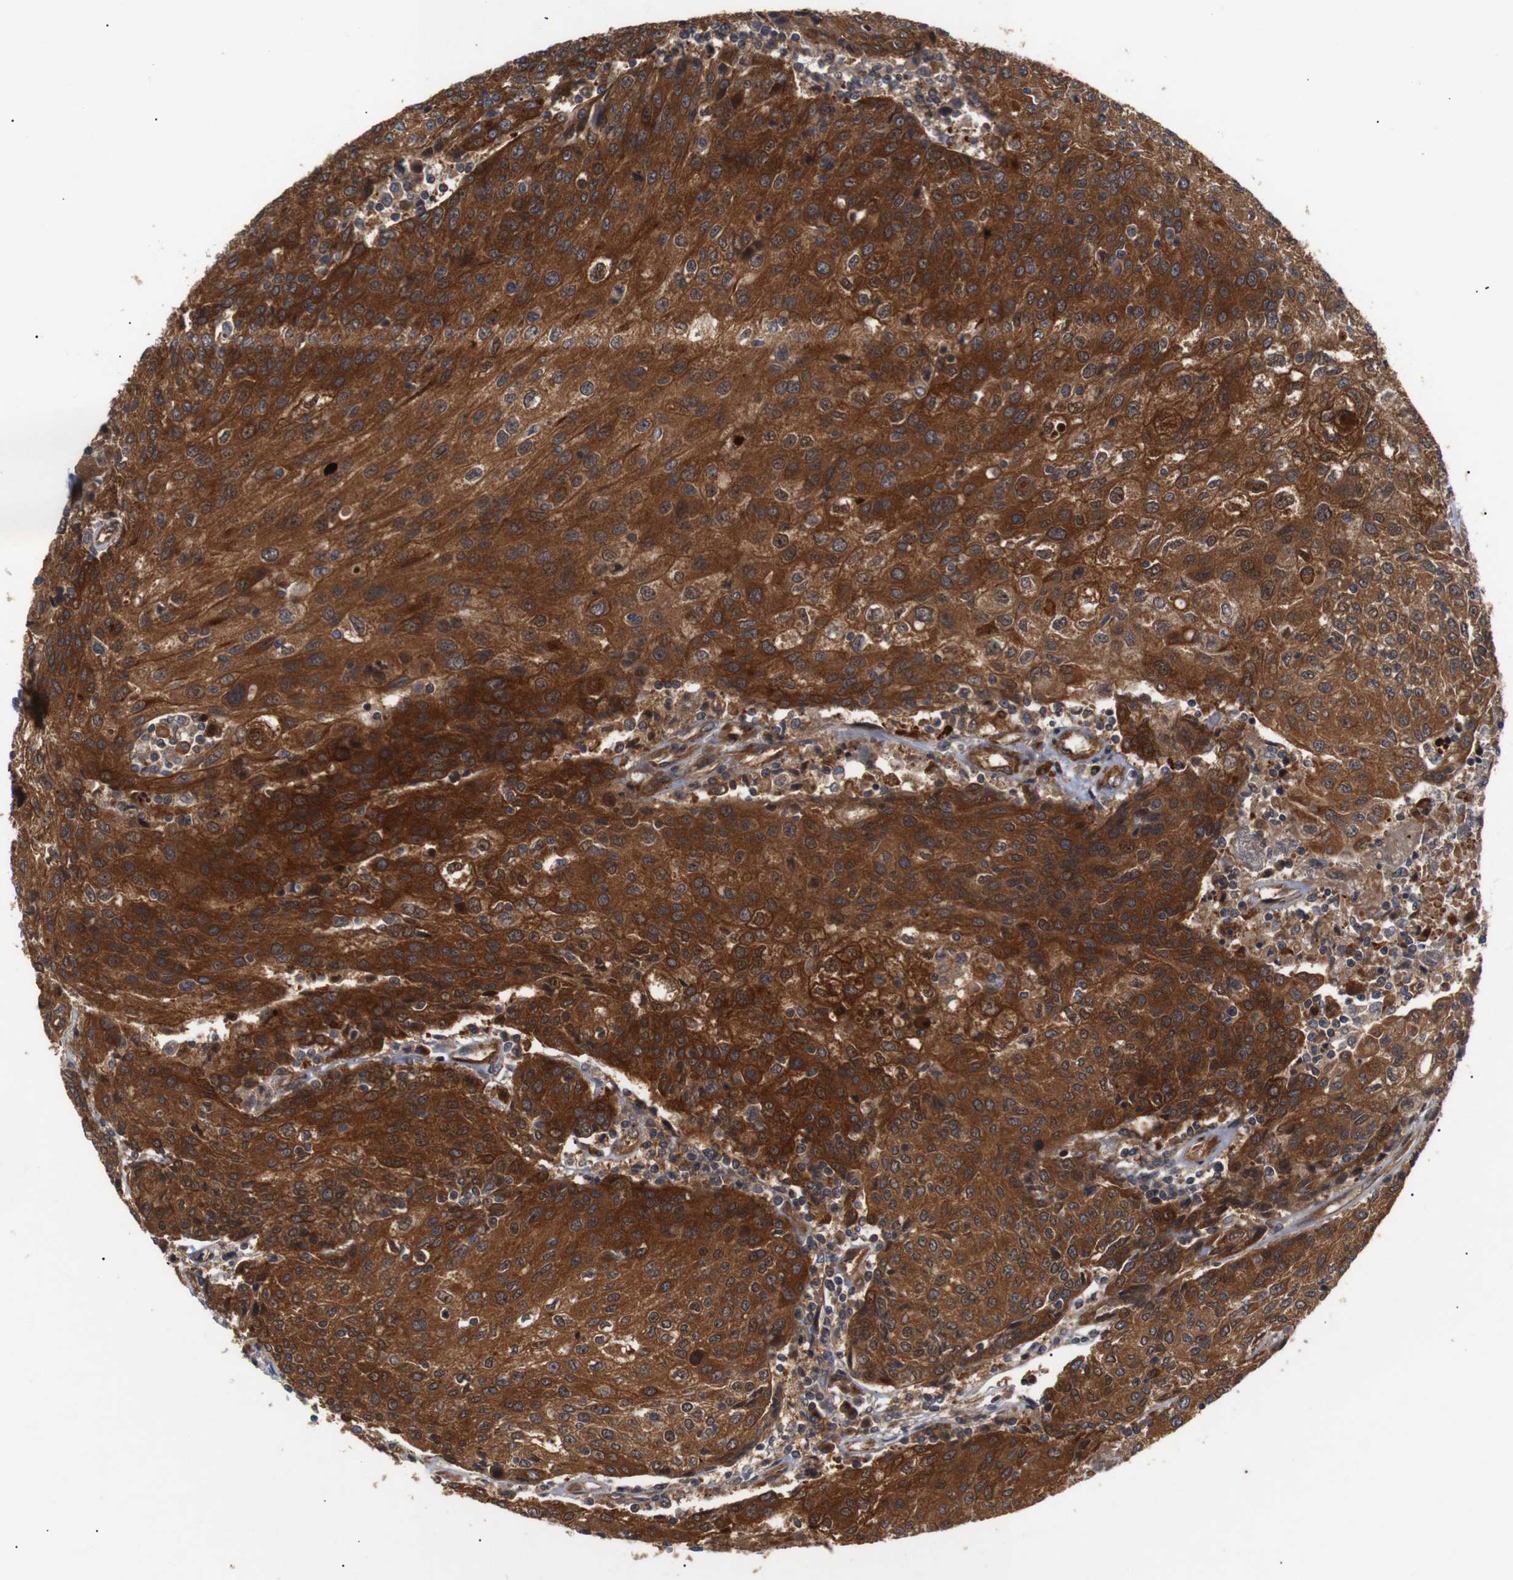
{"staining": {"intensity": "strong", "quantity": ">75%", "location": "cytoplasmic/membranous"}, "tissue": "urothelial cancer", "cell_type": "Tumor cells", "image_type": "cancer", "snomed": [{"axis": "morphology", "description": "Urothelial carcinoma, High grade"}, {"axis": "topography", "description": "Urinary bladder"}], "caption": "Immunohistochemistry (IHC) (DAB) staining of high-grade urothelial carcinoma shows strong cytoplasmic/membranous protein expression in about >75% of tumor cells.", "gene": "PAWR", "patient": {"sex": "female", "age": 85}}